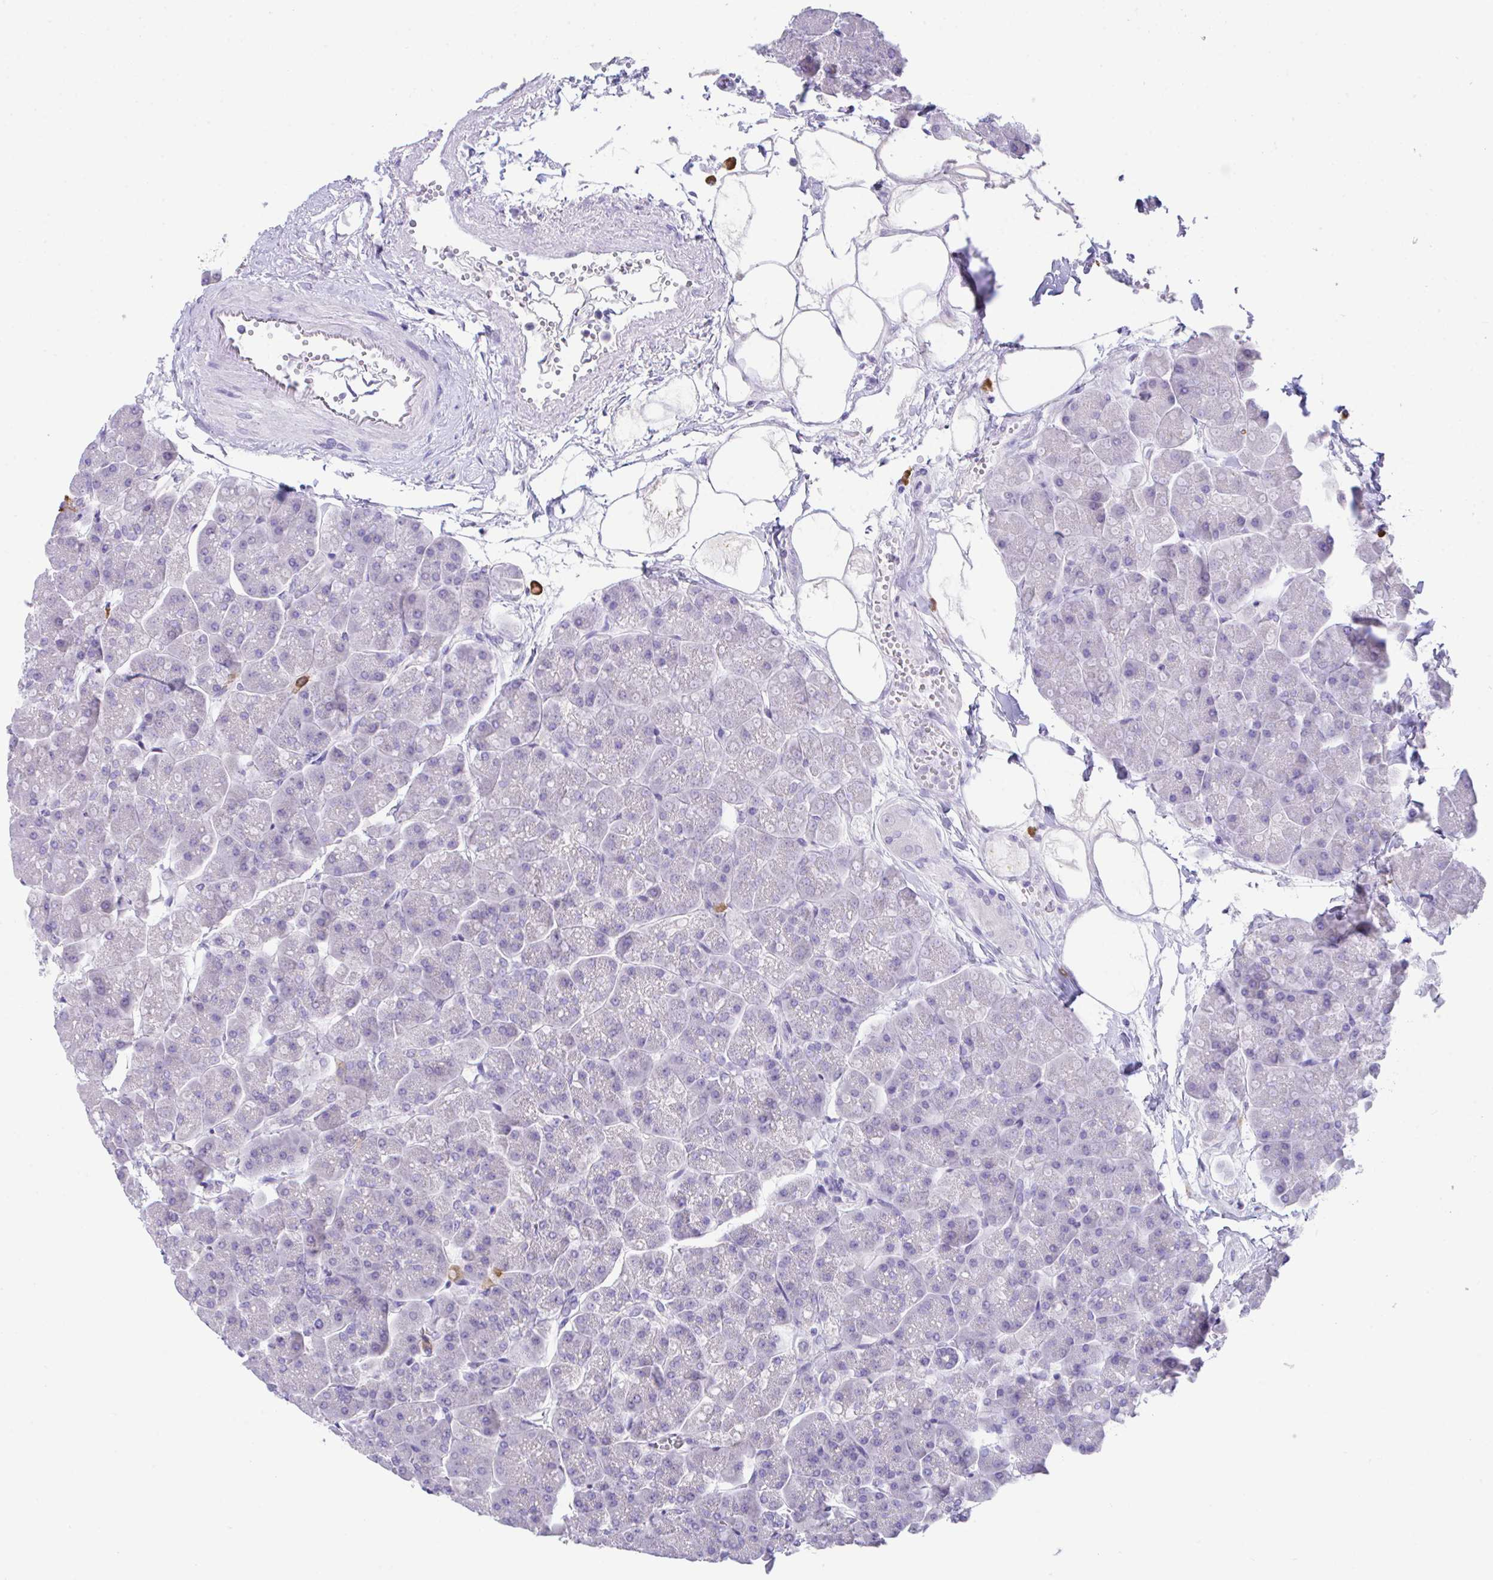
{"staining": {"intensity": "negative", "quantity": "none", "location": "none"}, "tissue": "pancreas", "cell_type": "Exocrine glandular cells", "image_type": "normal", "snomed": [{"axis": "morphology", "description": "Normal tissue, NOS"}, {"axis": "topography", "description": "Pancreas"}, {"axis": "topography", "description": "Peripheral nerve tissue"}], "caption": "A photomicrograph of pancreas stained for a protein exhibits no brown staining in exocrine glandular cells. (Stains: DAB (3,3'-diaminobenzidine) immunohistochemistry (IHC) with hematoxylin counter stain, Microscopy: brightfield microscopy at high magnification).", "gene": "HACD4", "patient": {"sex": "male", "age": 54}}